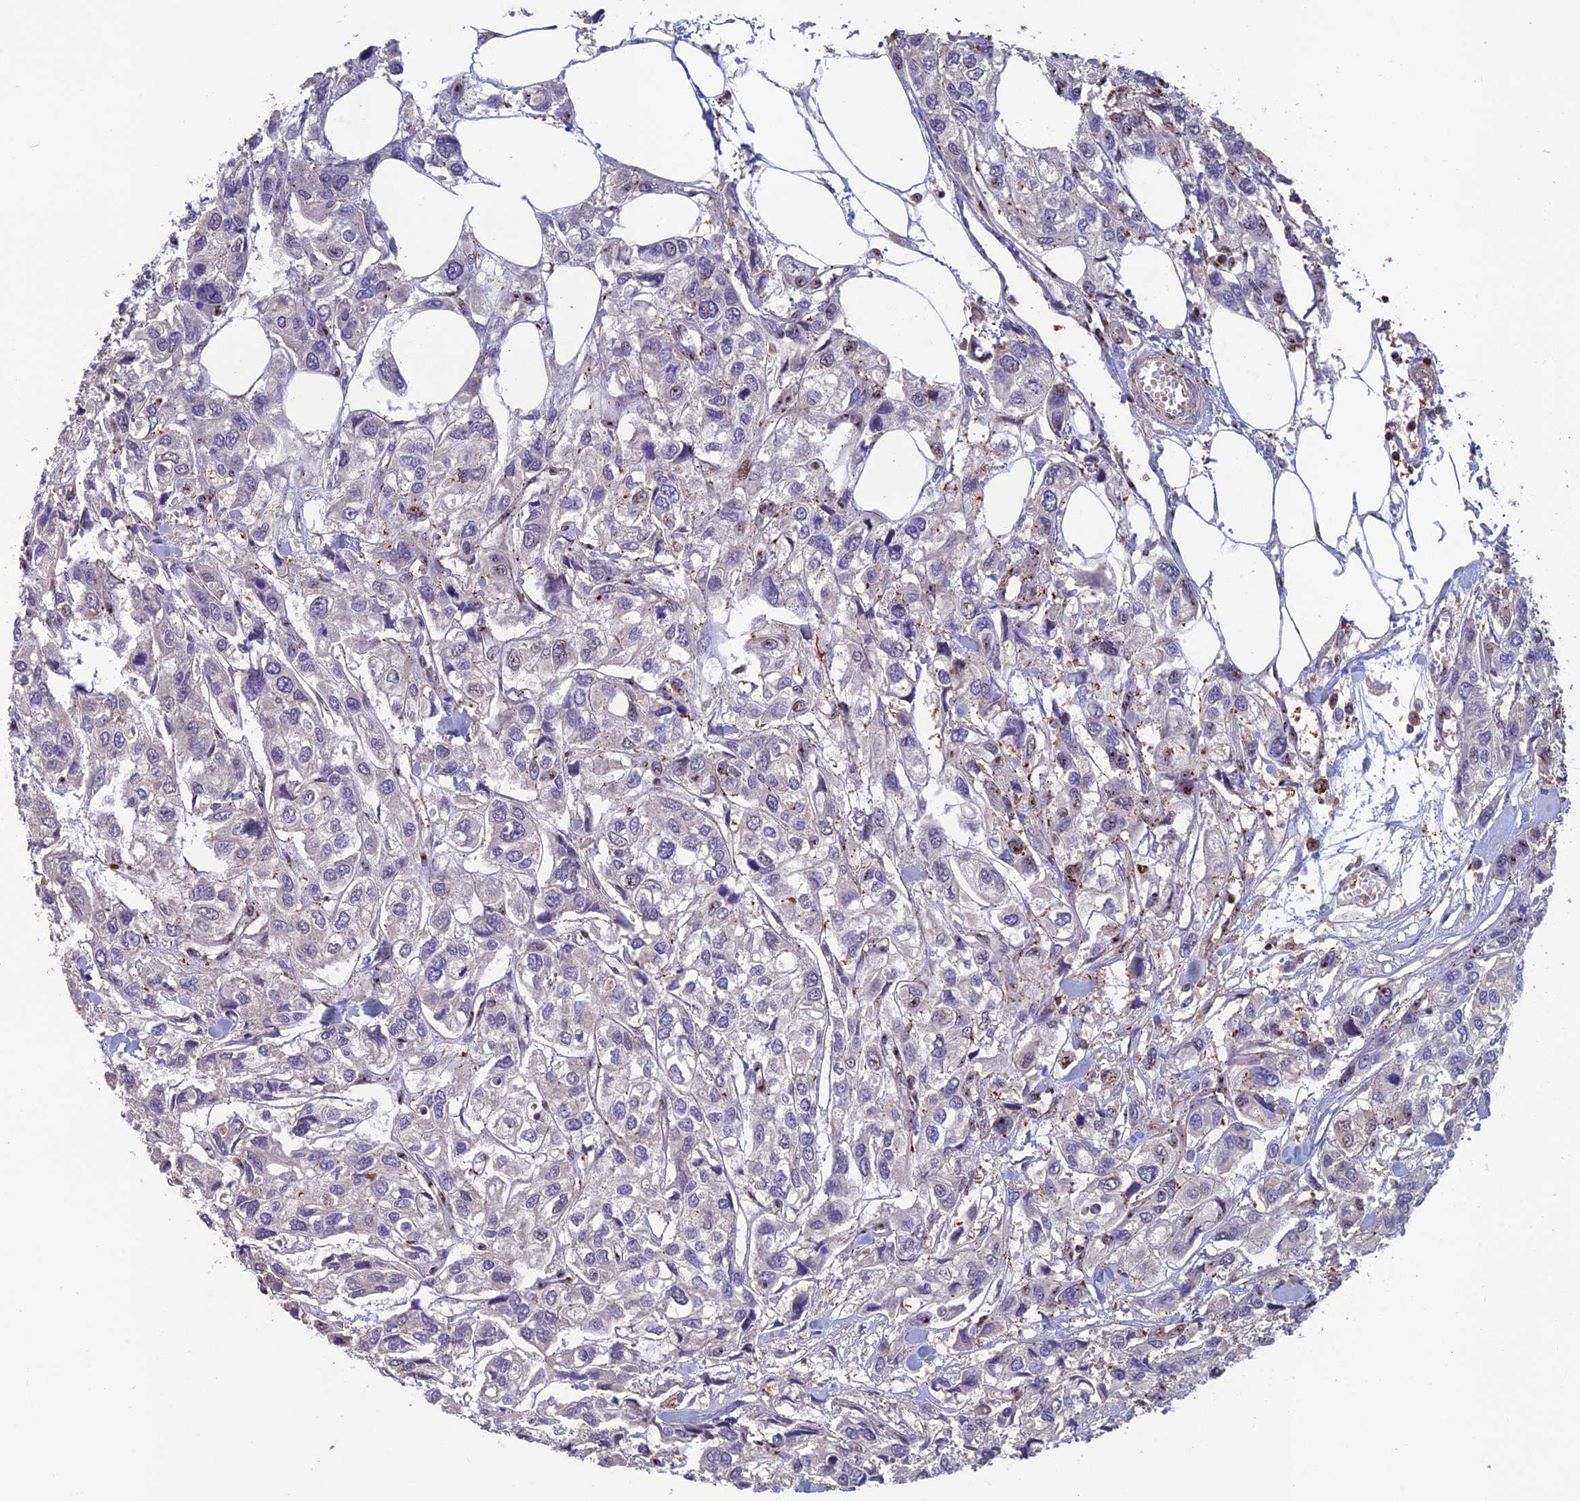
{"staining": {"intensity": "weak", "quantity": "<25%", "location": "cytoplasmic/membranous"}, "tissue": "urothelial cancer", "cell_type": "Tumor cells", "image_type": "cancer", "snomed": [{"axis": "morphology", "description": "Urothelial carcinoma, High grade"}, {"axis": "topography", "description": "Urinary bladder"}], "caption": "This is an immunohistochemistry (IHC) photomicrograph of urothelial cancer. There is no expression in tumor cells.", "gene": "C15orf62", "patient": {"sex": "male", "age": 67}}